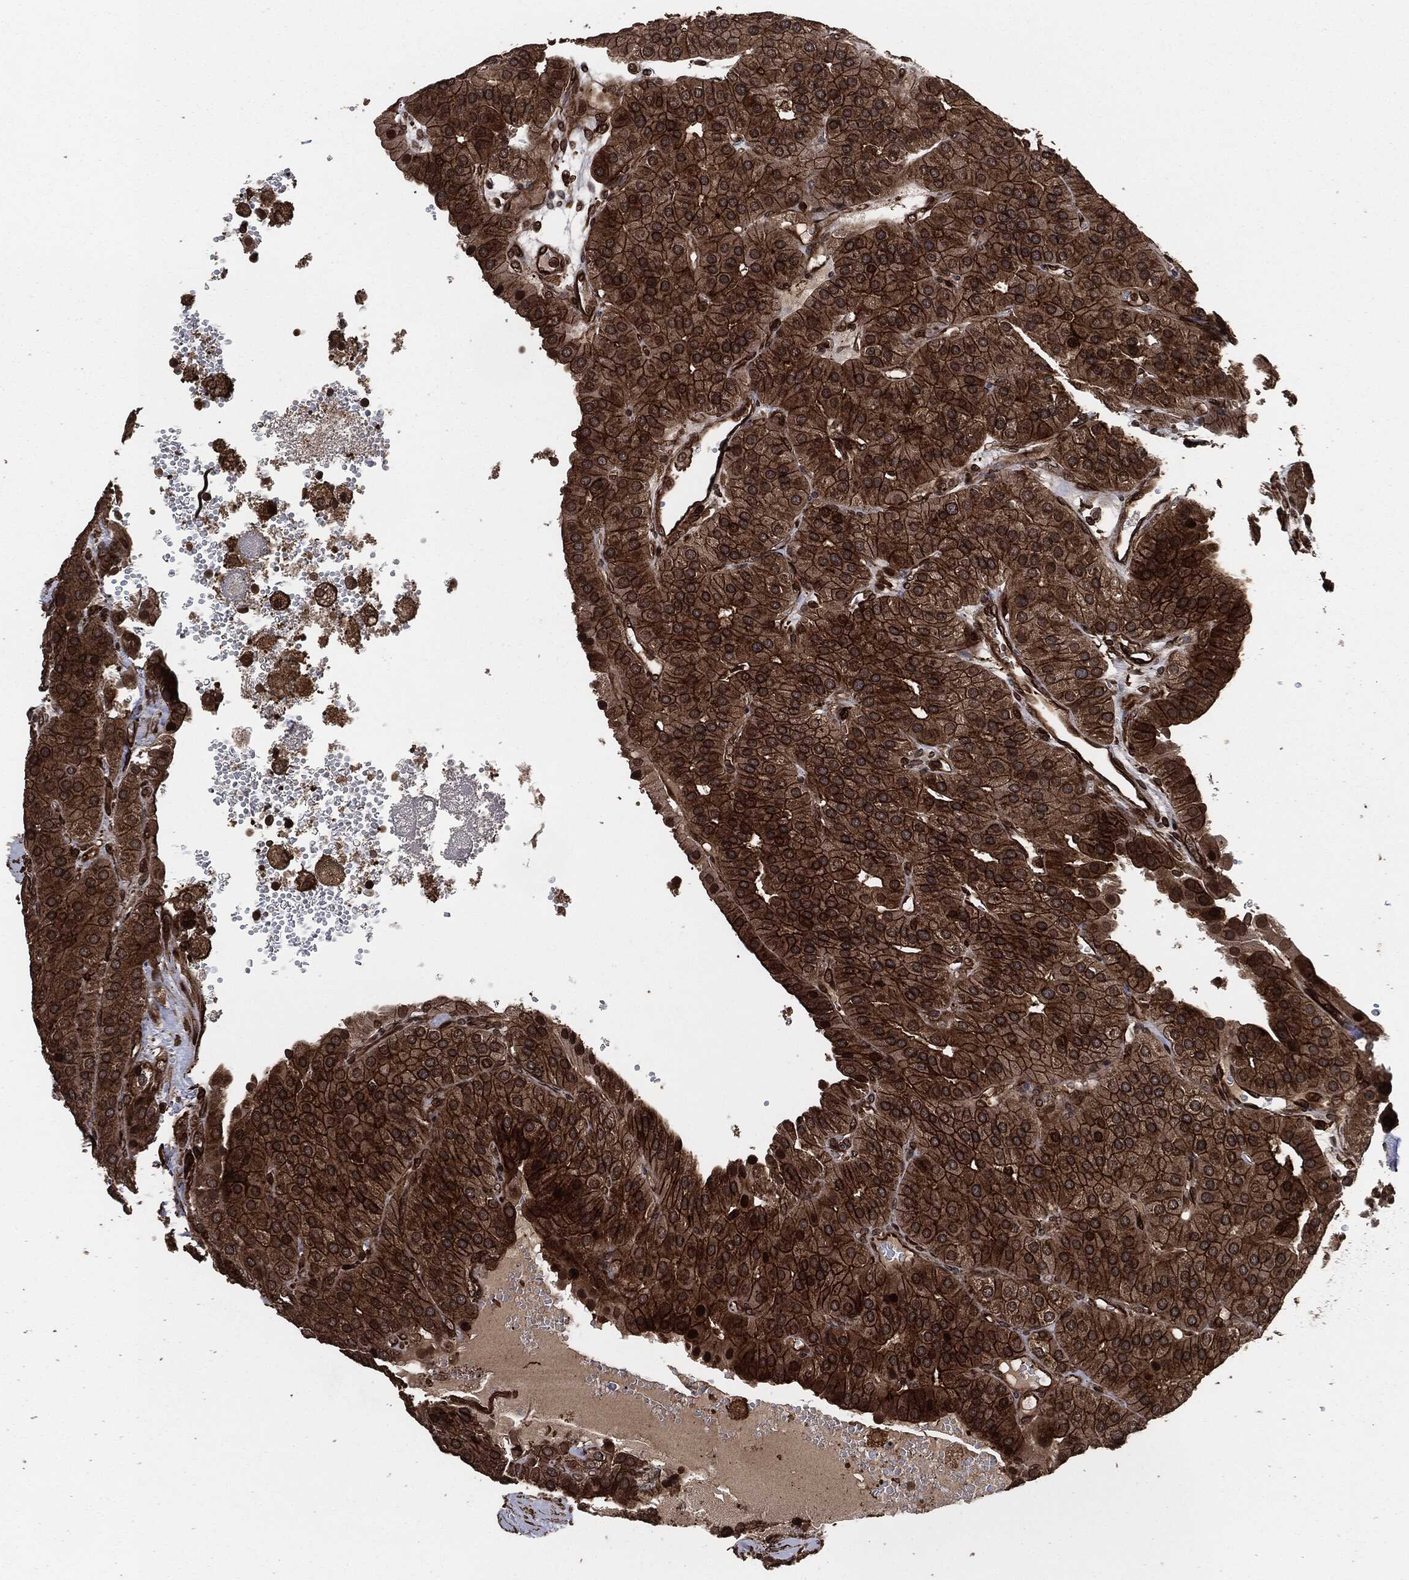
{"staining": {"intensity": "strong", "quantity": ">75%", "location": "cytoplasmic/membranous"}, "tissue": "parathyroid gland", "cell_type": "Glandular cells", "image_type": "normal", "snomed": [{"axis": "morphology", "description": "Normal tissue, NOS"}, {"axis": "morphology", "description": "Adenoma, NOS"}, {"axis": "topography", "description": "Parathyroid gland"}], "caption": "Strong cytoplasmic/membranous staining is identified in approximately >75% of glandular cells in normal parathyroid gland.", "gene": "IFIT1", "patient": {"sex": "female", "age": 86}}